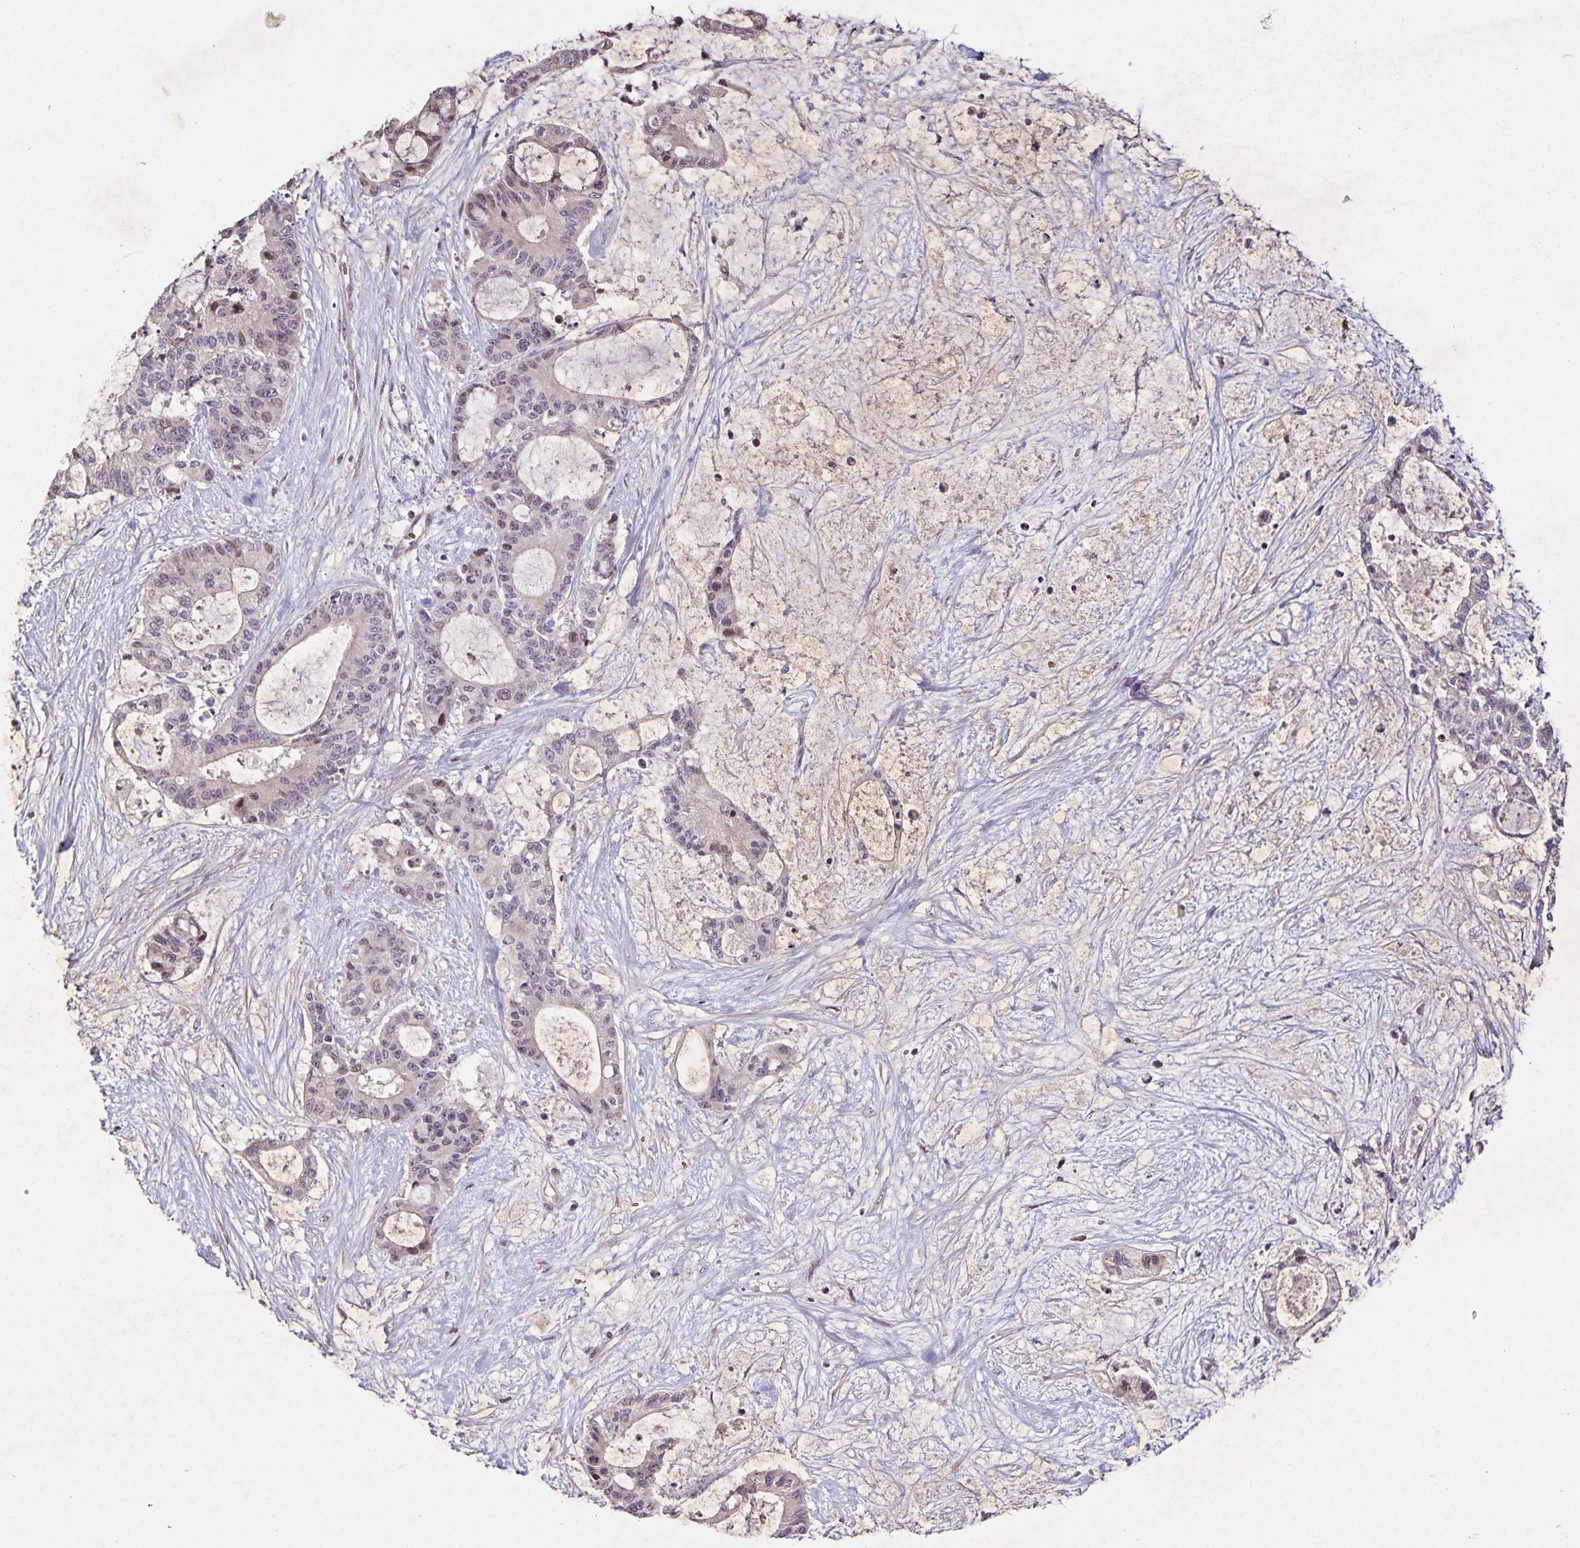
{"staining": {"intensity": "weak", "quantity": "<25%", "location": "nuclear"}, "tissue": "liver cancer", "cell_type": "Tumor cells", "image_type": "cancer", "snomed": [{"axis": "morphology", "description": "Normal tissue, NOS"}, {"axis": "morphology", "description": "Cholangiocarcinoma"}, {"axis": "topography", "description": "Liver"}, {"axis": "topography", "description": "Peripheral nerve tissue"}], "caption": "Tumor cells show no significant protein staining in liver cholangiocarcinoma.", "gene": "GDF2", "patient": {"sex": "female", "age": 73}}